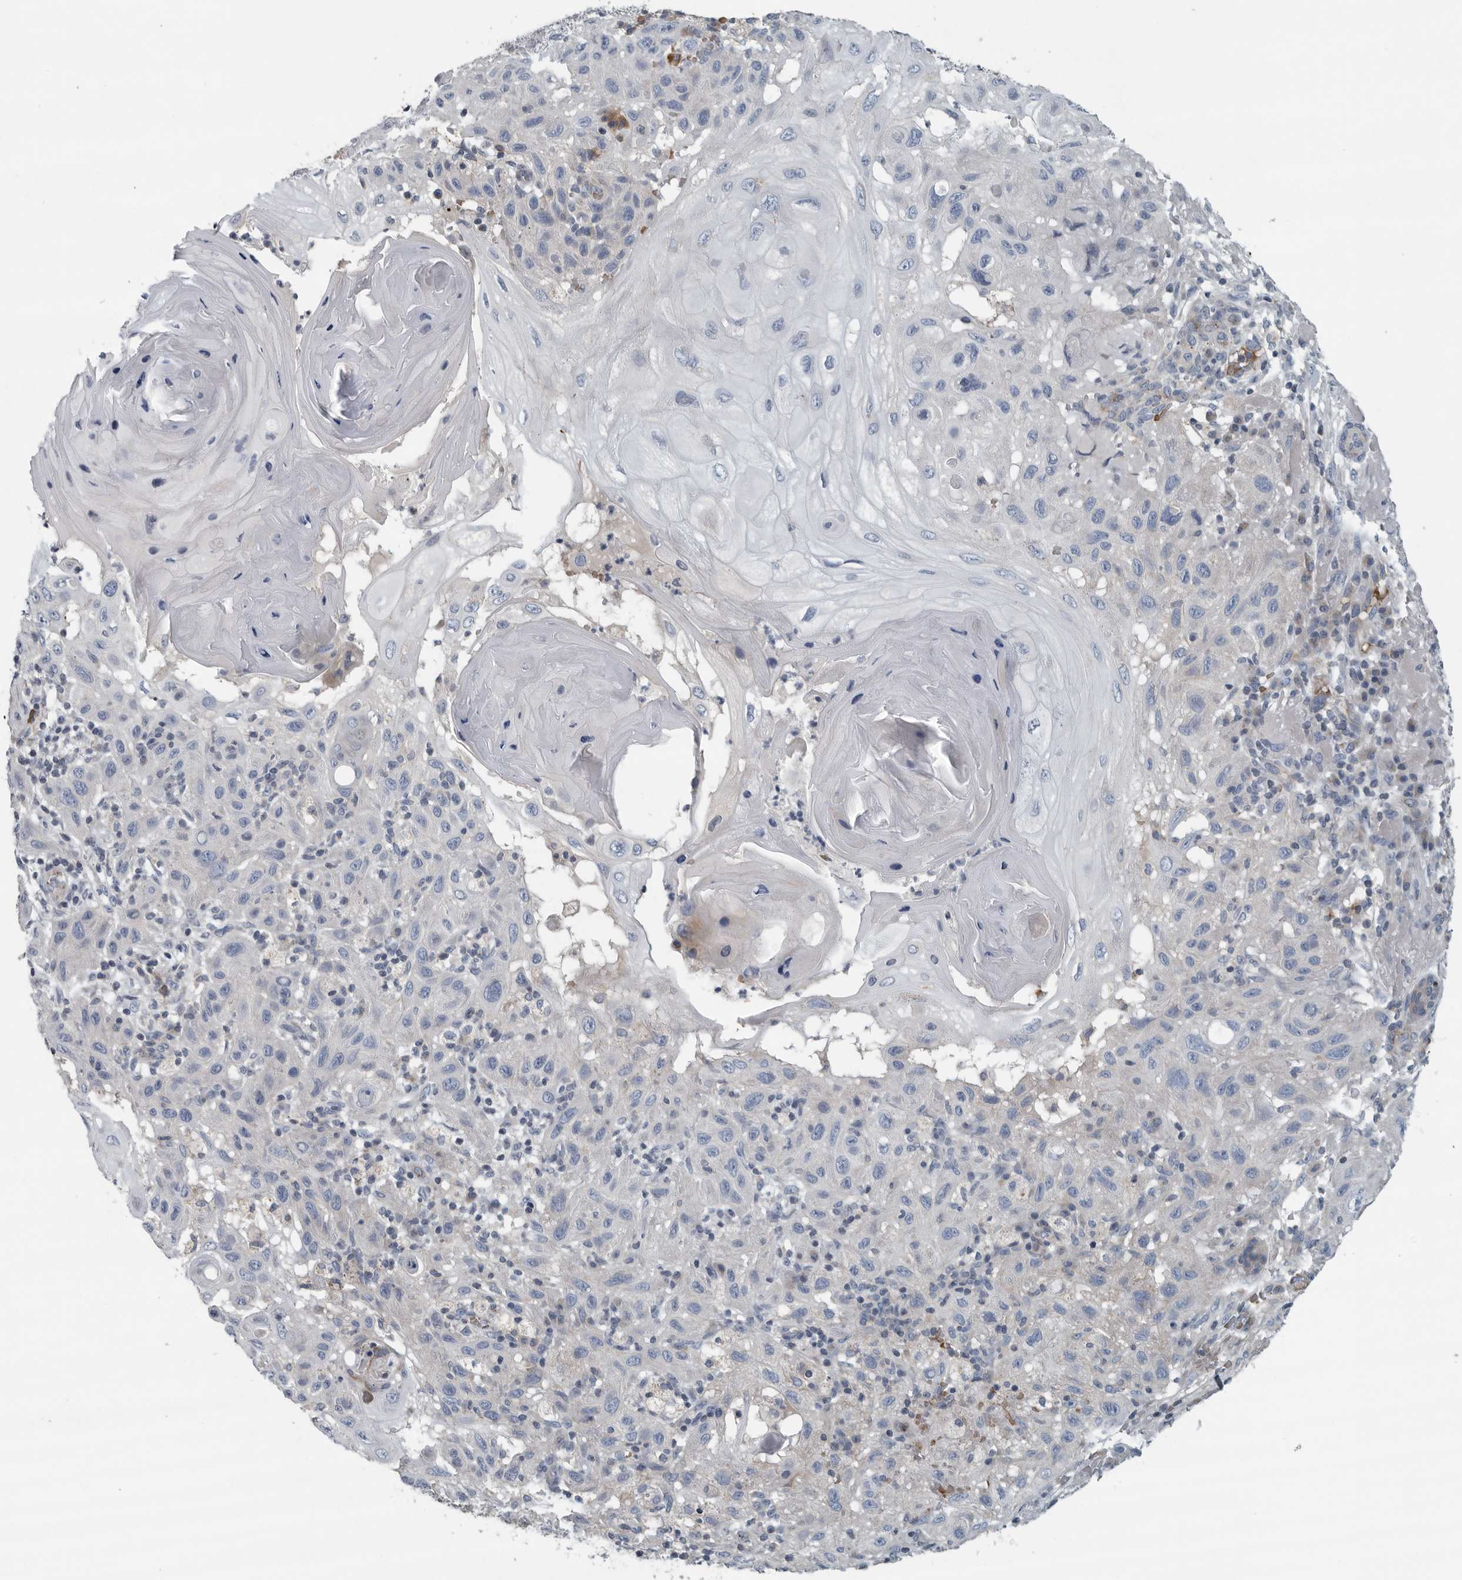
{"staining": {"intensity": "negative", "quantity": "none", "location": "none"}, "tissue": "skin cancer", "cell_type": "Tumor cells", "image_type": "cancer", "snomed": [{"axis": "morphology", "description": "Normal tissue, NOS"}, {"axis": "morphology", "description": "Squamous cell carcinoma, NOS"}, {"axis": "topography", "description": "Skin"}], "caption": "A photomicrograph of human skin cancer is negative for staining in tumor cells.", "gene": "MPP3", "patient": {"sex": "female", "age": 96}}